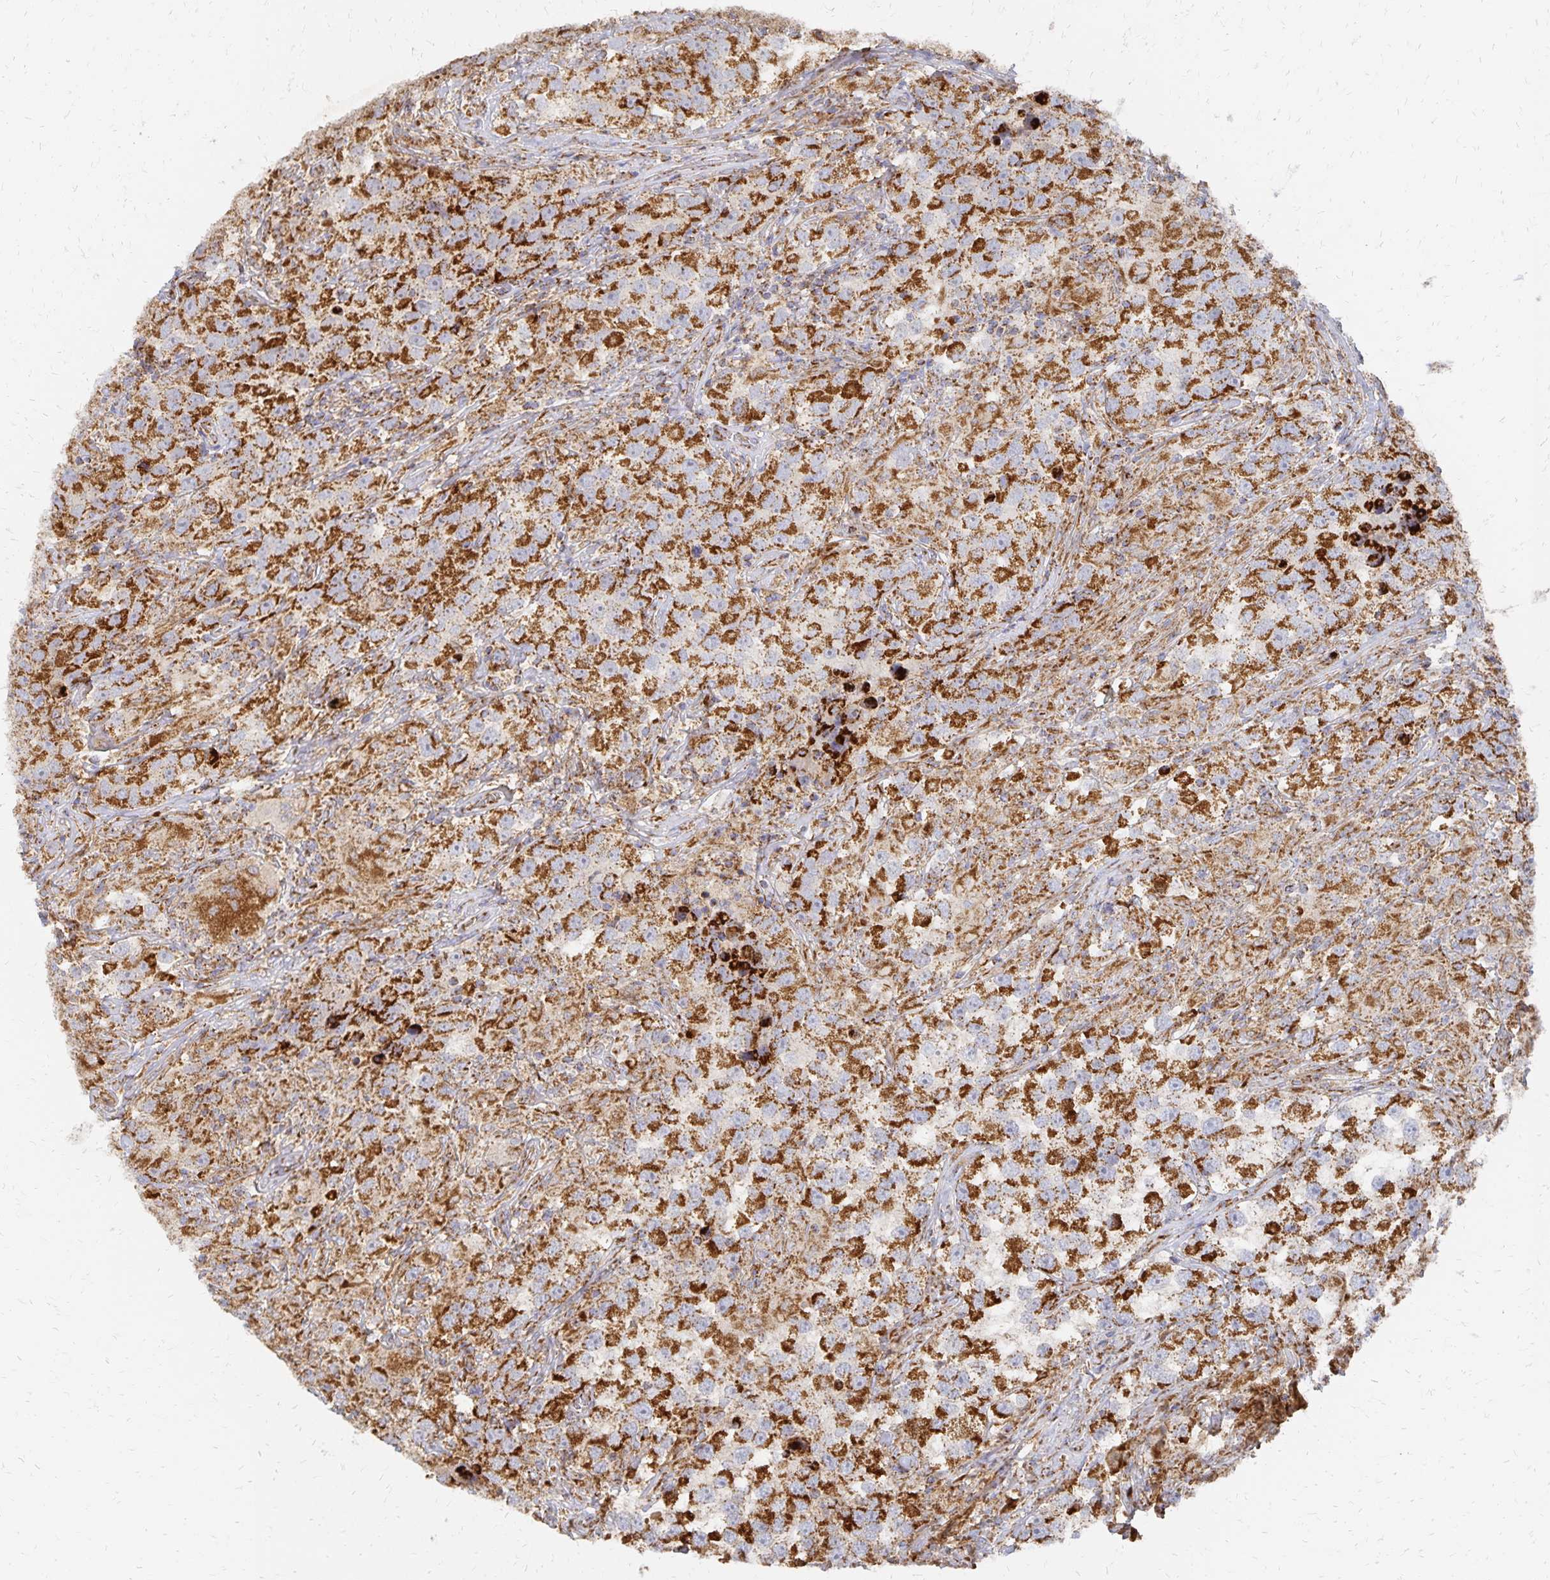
{"staining": {"intensity": "strong", "quantity": ">75%", "location": "cytoplasmic/membranous"}, "tissue": "testis cancer", "cell_type": "Tumor cells", "image_type": "cancer", "snomed": [{"axis": "morphology", "description": "Seminoma, NOS"}, {"axis": "topography", "description": "Testis"}], "caption": "DAB immunohistochemical staining of testis seminoma demonstrates strong cytoplasmic/membranous protein expression in about >75% of tumor cells.", "gene": "STOML2", "patient": {"sex": "male", "age": 46}}